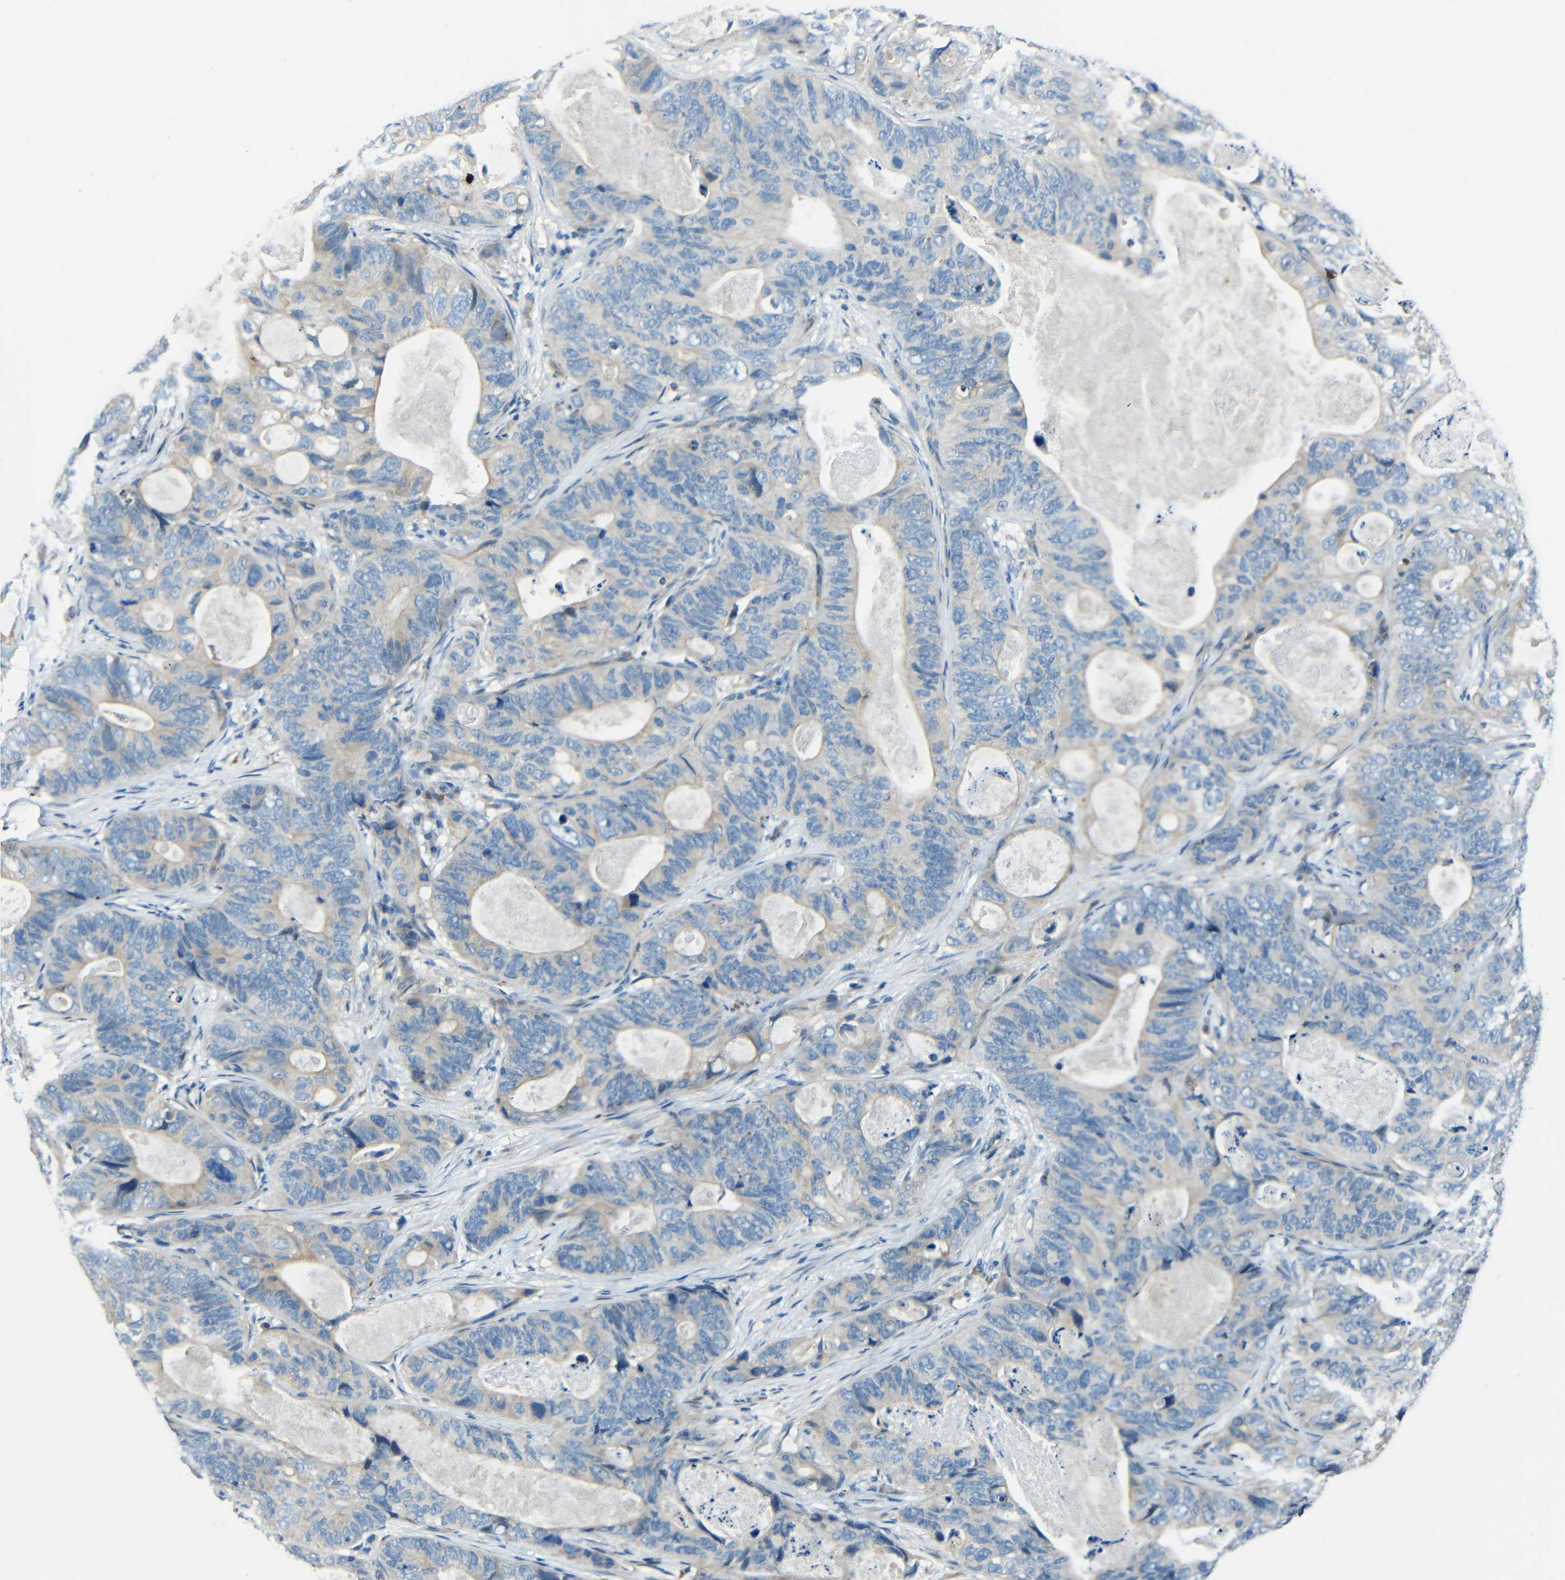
{"staining": {"intensity": "weak", "quantity": "25%-75%", "location": "cytoplasmic/membranous"}, "tissue": "stomach cancer", "cell_type": "Tumor cells", "image_type": "cancer", "snomed": [{"axis": "morphology", "description": "Adenocarcinoma, NOS"}, {"axis": "topography", "description": "Stomach"}], "caption": "Protein analysis of stomach adenocarcinoma tissue reveals weak cytoplasmic/membranous expression in about 25%-75% of tumor cells.", "gene": "CYP26B1", "patient": {"sex": "female", "age": 89}}